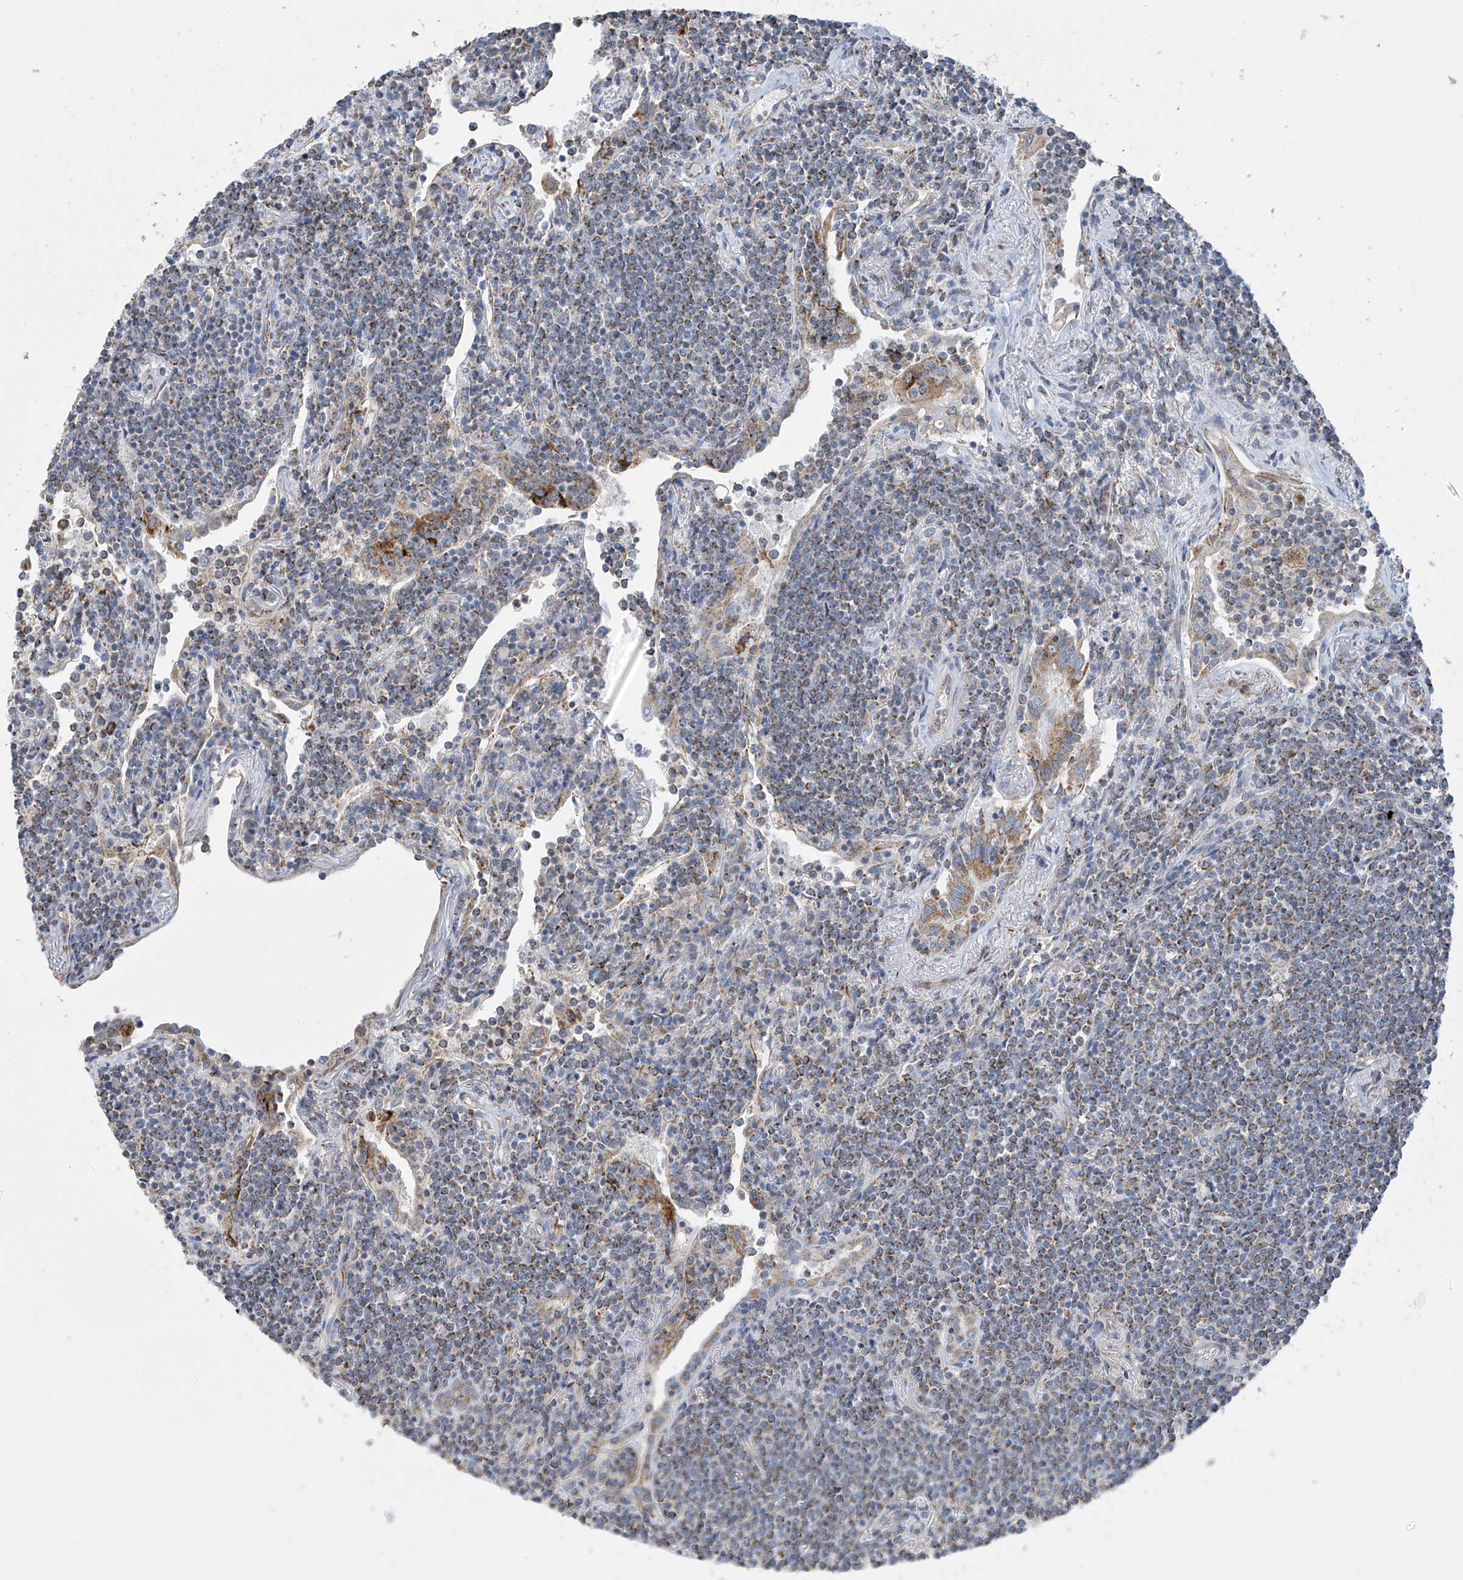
{"staining": {"intensity": "moderate", "quantity": "25%-75%", "location": "cytoplasmic/membranous"}, "tissue": "lymphoma", "cell_type": "Tumor cells", "image_type": "cancer", "snomed": [{"axis": "morphology", "description": "Malignant lymphoma, non-Hodgkin's type, Low grade"}, {"axis": "topography", "description": "Lung"}], "caption": "This photomicrograph exhibits immunohistochemistry staining of lymphoma, with medium moderate cytoplasmic/membranous positivity in approximately 25%-75% of tumor cells.", "gene": "ITM2B", "patient": {"sex": "female", "age": 71}}